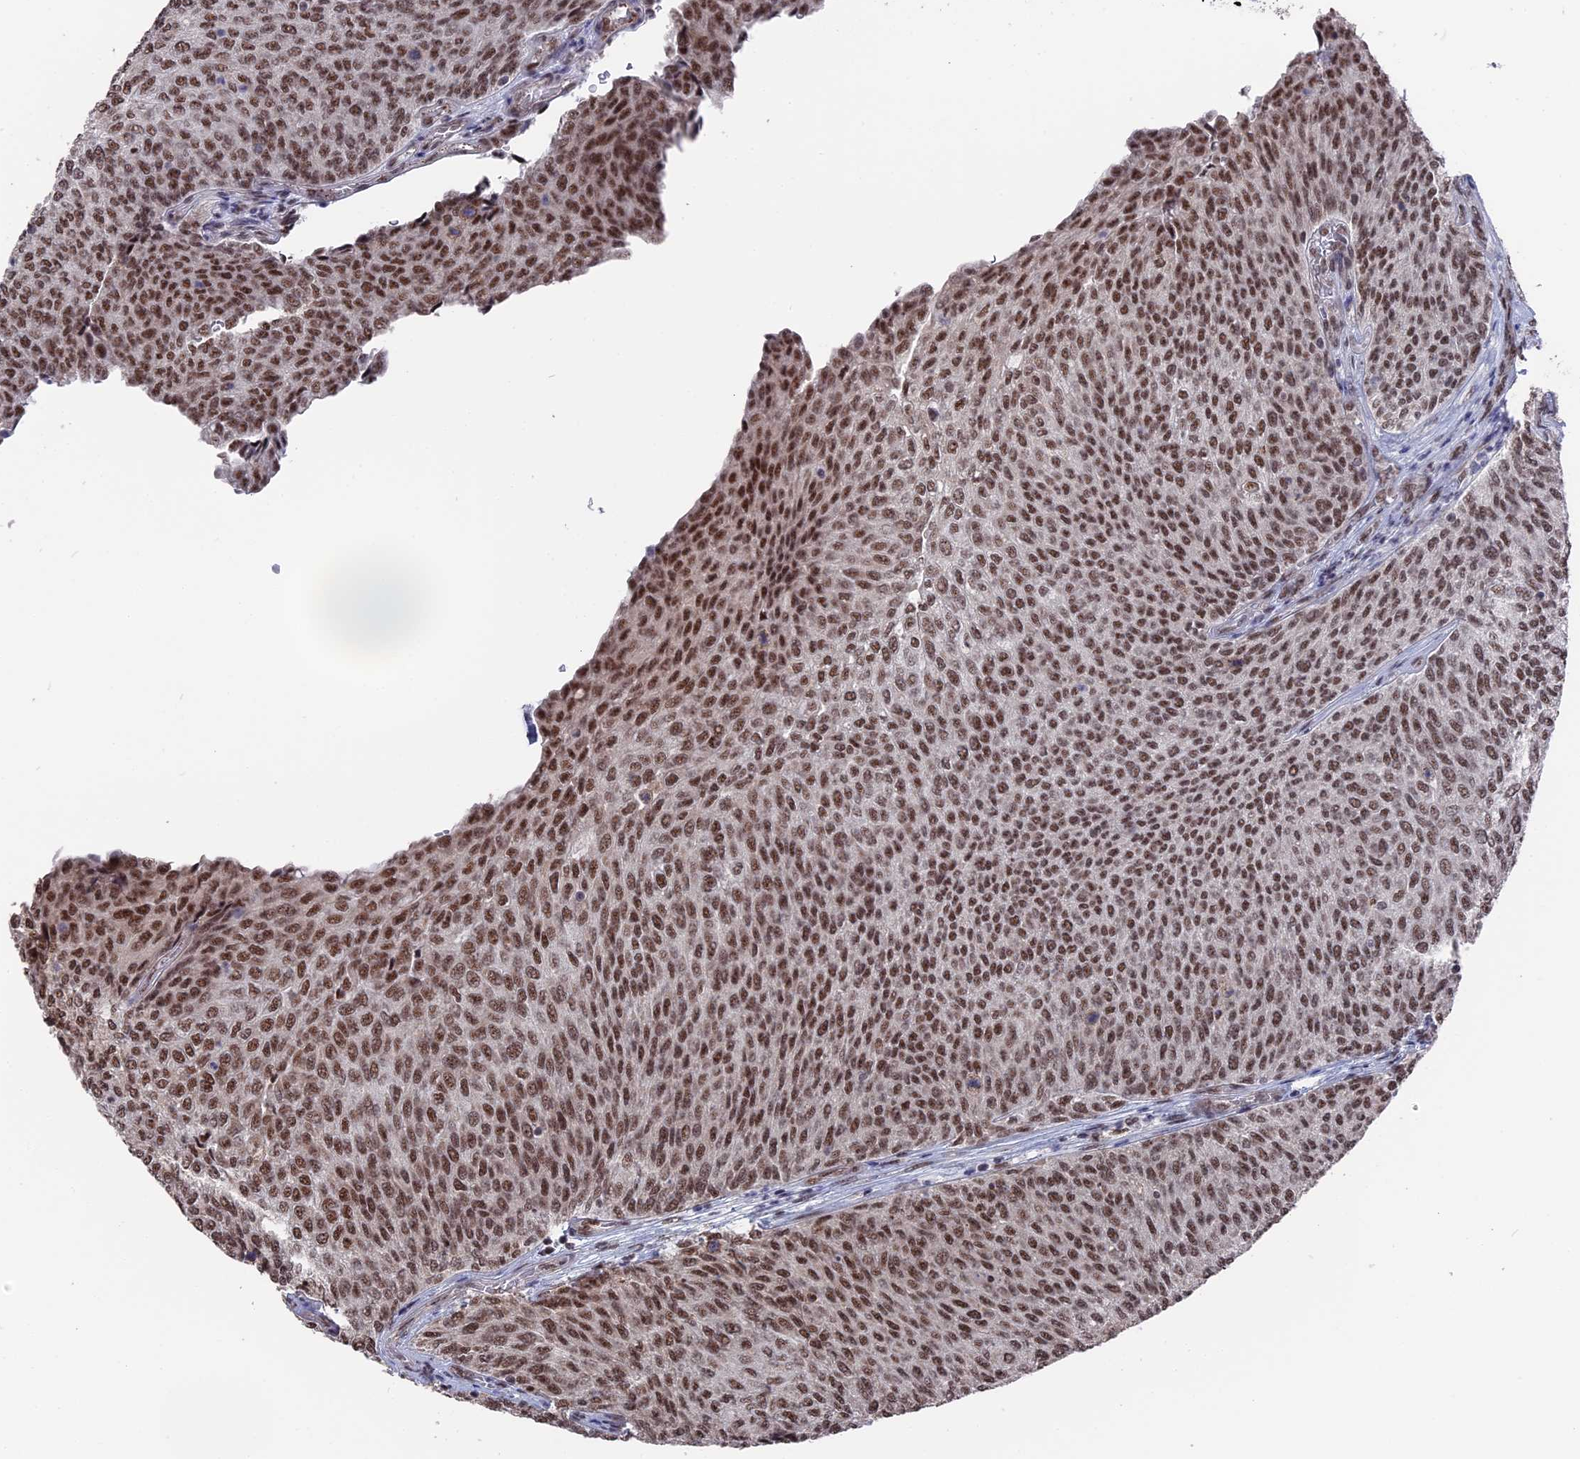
{"staining": {"intensity": "moderate", "quantity": ">75%", "location": "nuclear"}, "tissue": "urothelial cancer", "cell_type": "Tumor cells", "image_type": "cancer", "snomed": [{"axis": "morphology", "description": "Urothelial carcinoma, Low grade"}, {"axis": "topography", "description": "Urinary bladder"}], "caption": "Tumor cells reveal medium levels of moderate nuclear positivity in about >75% of cells in human urothelial cancer.", "gene": "SF3A2", "patient": {"sex": "female", "age": 79}}